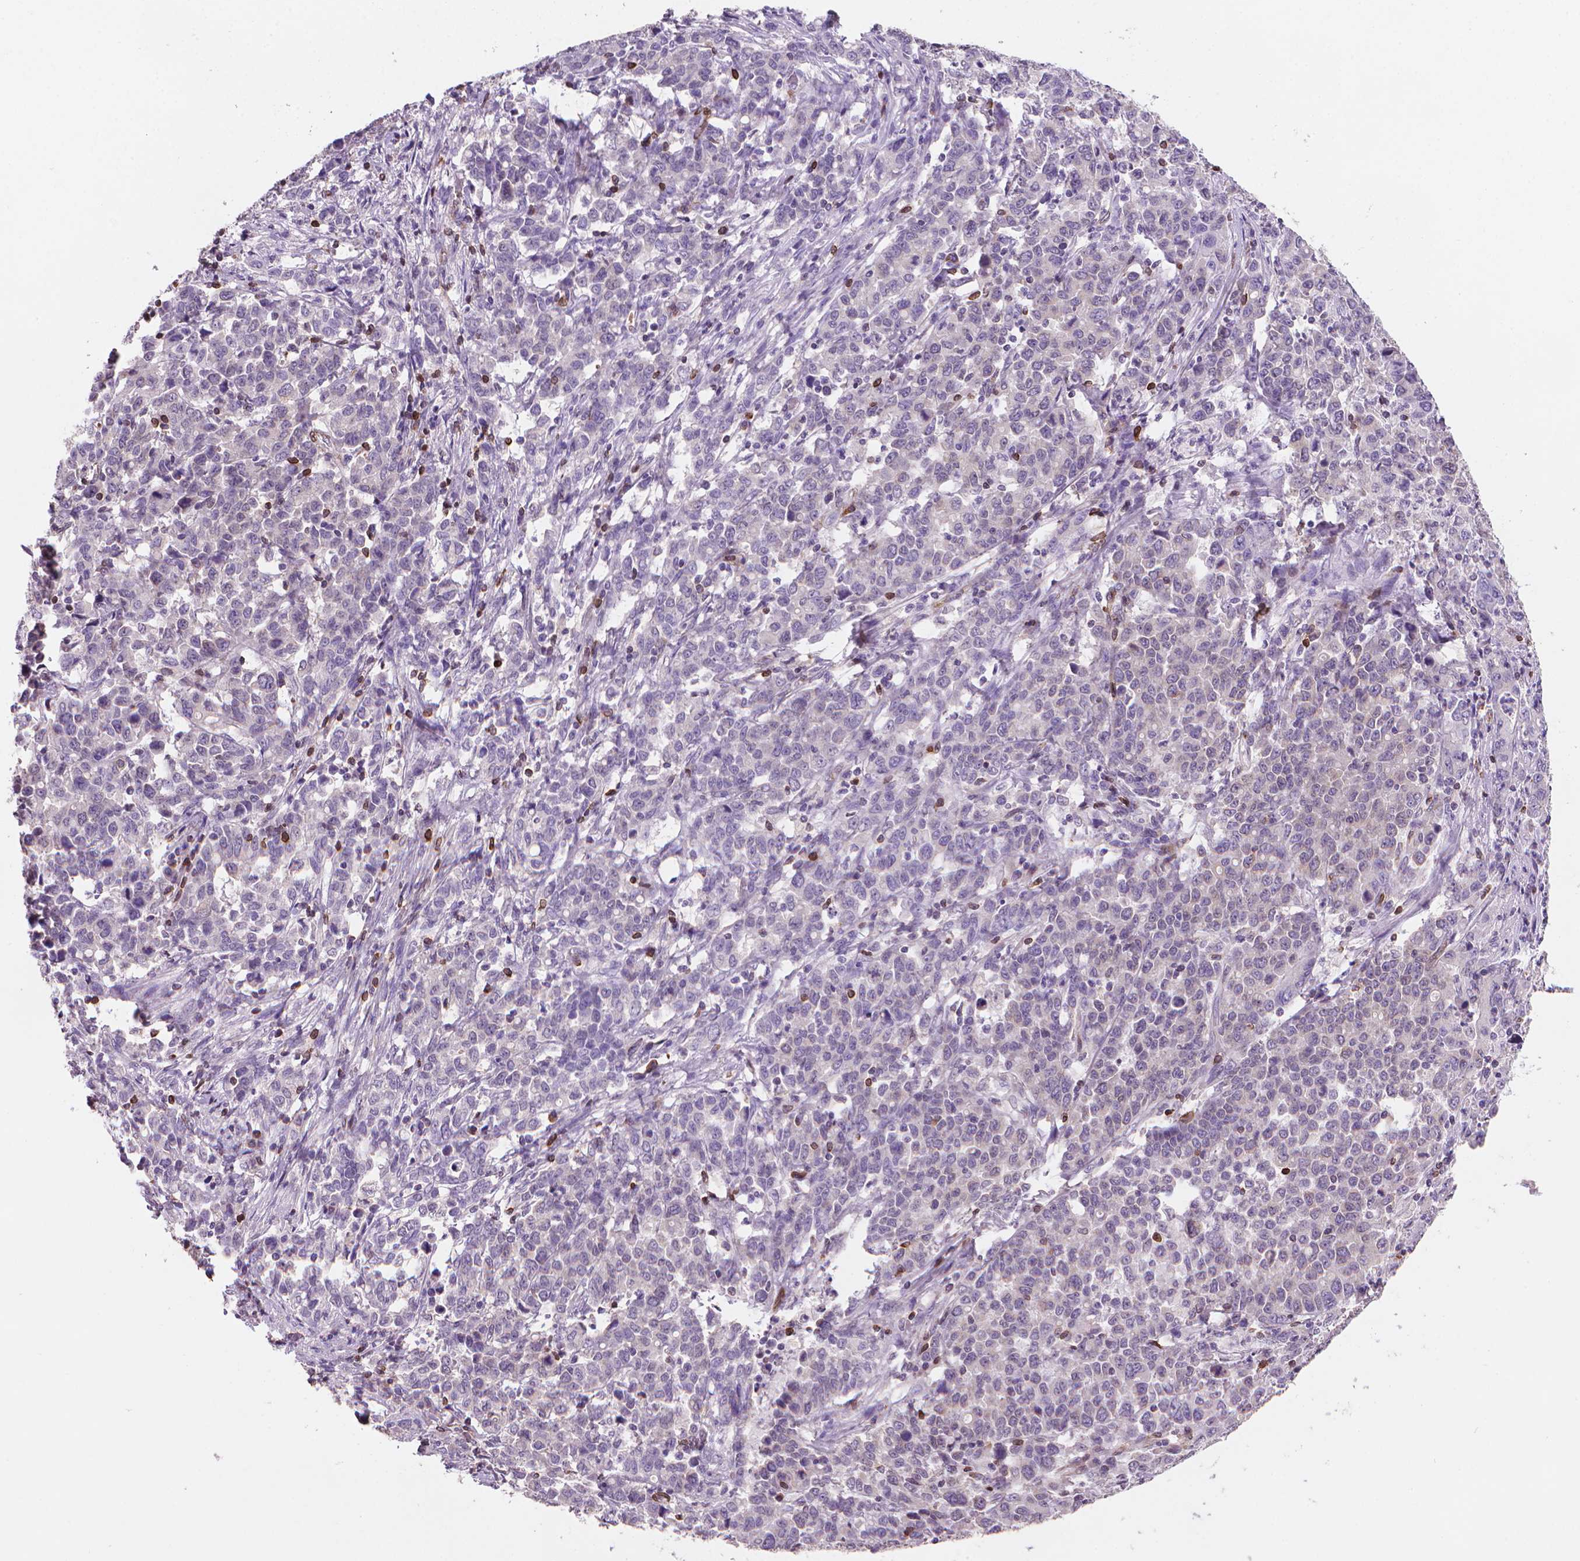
{"staining": {"intensity": "negative", "quantity": "none", "location": "none"}, "tissue": "stomach cancer", "cell_type": "Tumor cells", "image_type": "cancer", "snomed": [{"axis": "morphology", "description": "Adenocarcinoma, NOS"}, {"axis": "topography", "description": "Stomach, upper"}], "caption": "Adenocarcinoma (stomach) was stained to show a protein in brown. There is no significant staining in tumor cells.", "gene": "BCL2", "patient": {"sex": "male", "age": 69}}